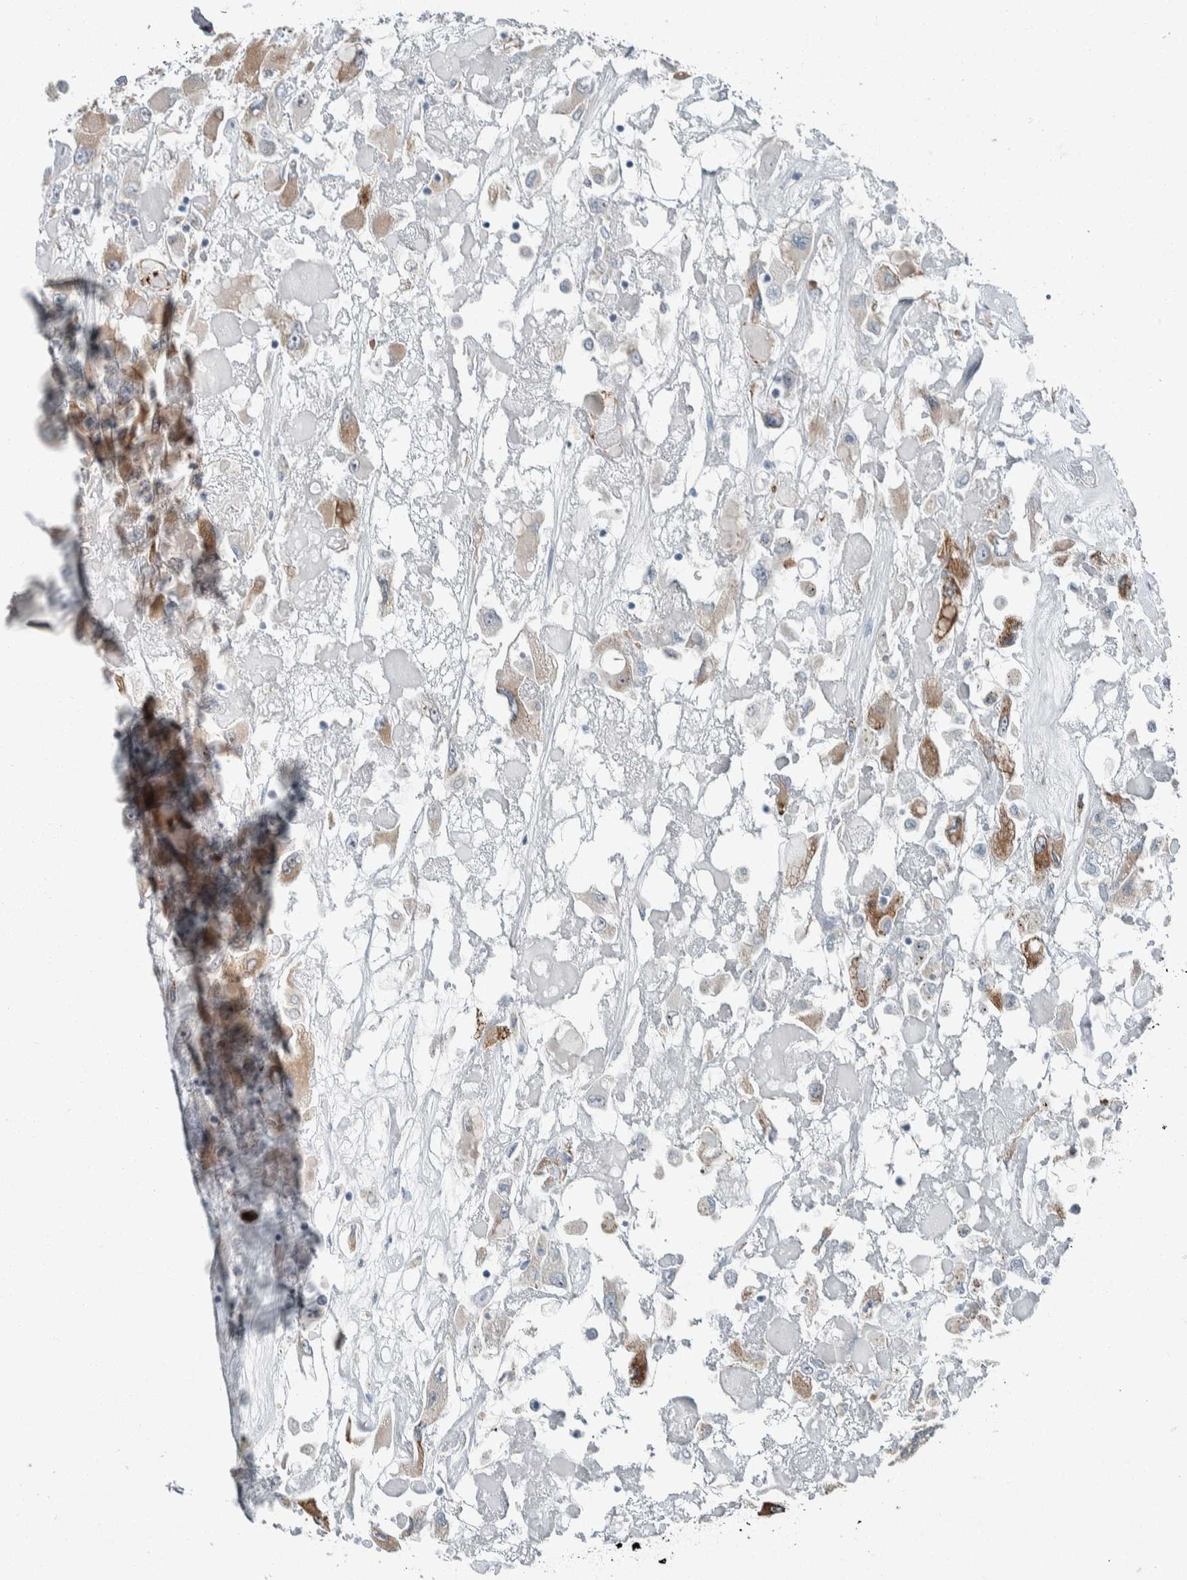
{"staining": {"intensity": "weak", "quantity": "25%-75%", "location": "cytoplasmic/membranous"}, "tissue": "renal cancer", "cell_type": "Tumor cells", "image_type": "cancer", "snomed": [{"axis": "morphology", "description": "Adenocarcinoma, NOS"}, {"axis": "topography", "description": "Kidney"}], "caption": "Brown immunohistochemical staining in human adenocarcinoma (renal) exhibits weak cytoplasmic/membranous positivity in approximately 25%-75% of tumor cells. (Stains: DAB (3,3'-diaminobenzidine) in brown, nuclei in blue, Microscopy: brightfield microscopy at high magnification).", "gene": "USP25", "patient": {"sex": "female", "age": 52}}